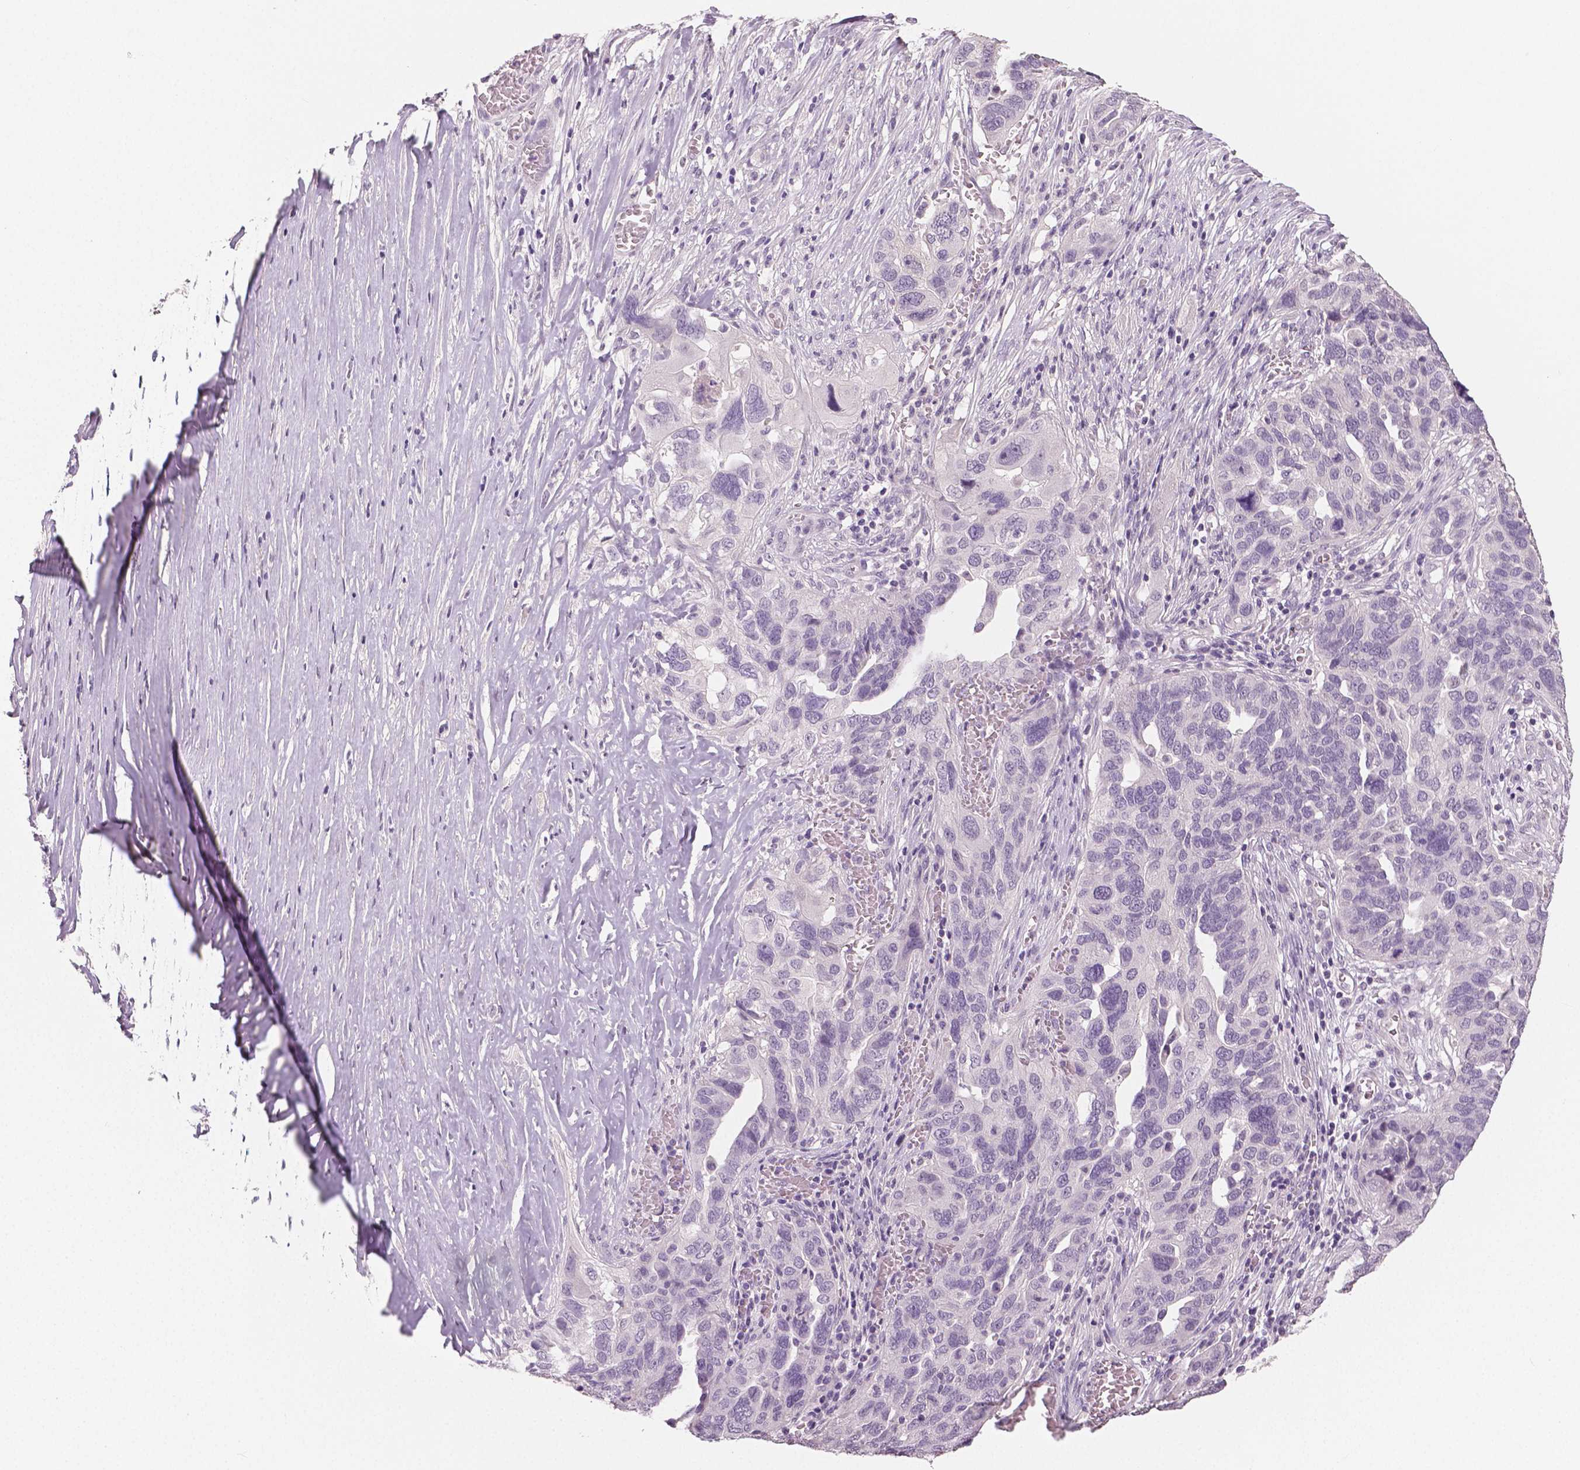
{"staining": {"intensity": "negative", "quantity": "none", "location": "none"}, "tissue": "ovarian cancer", "cell_type": "Tumor cells", "image_type": "cancer", "snomed": [{"axis": "morphology", "description": "Carcinoma, endometroid"}, {"axis": "topography", "description": "Soft tissue"}, {"axis": "topography", "description": "Ovary"}], "caption": "Tumor cells show no significant positivity in ovarian endometroid carcinoma.", "gene": "NECAB1", "patient": {"sex": "female", "age": 52}}